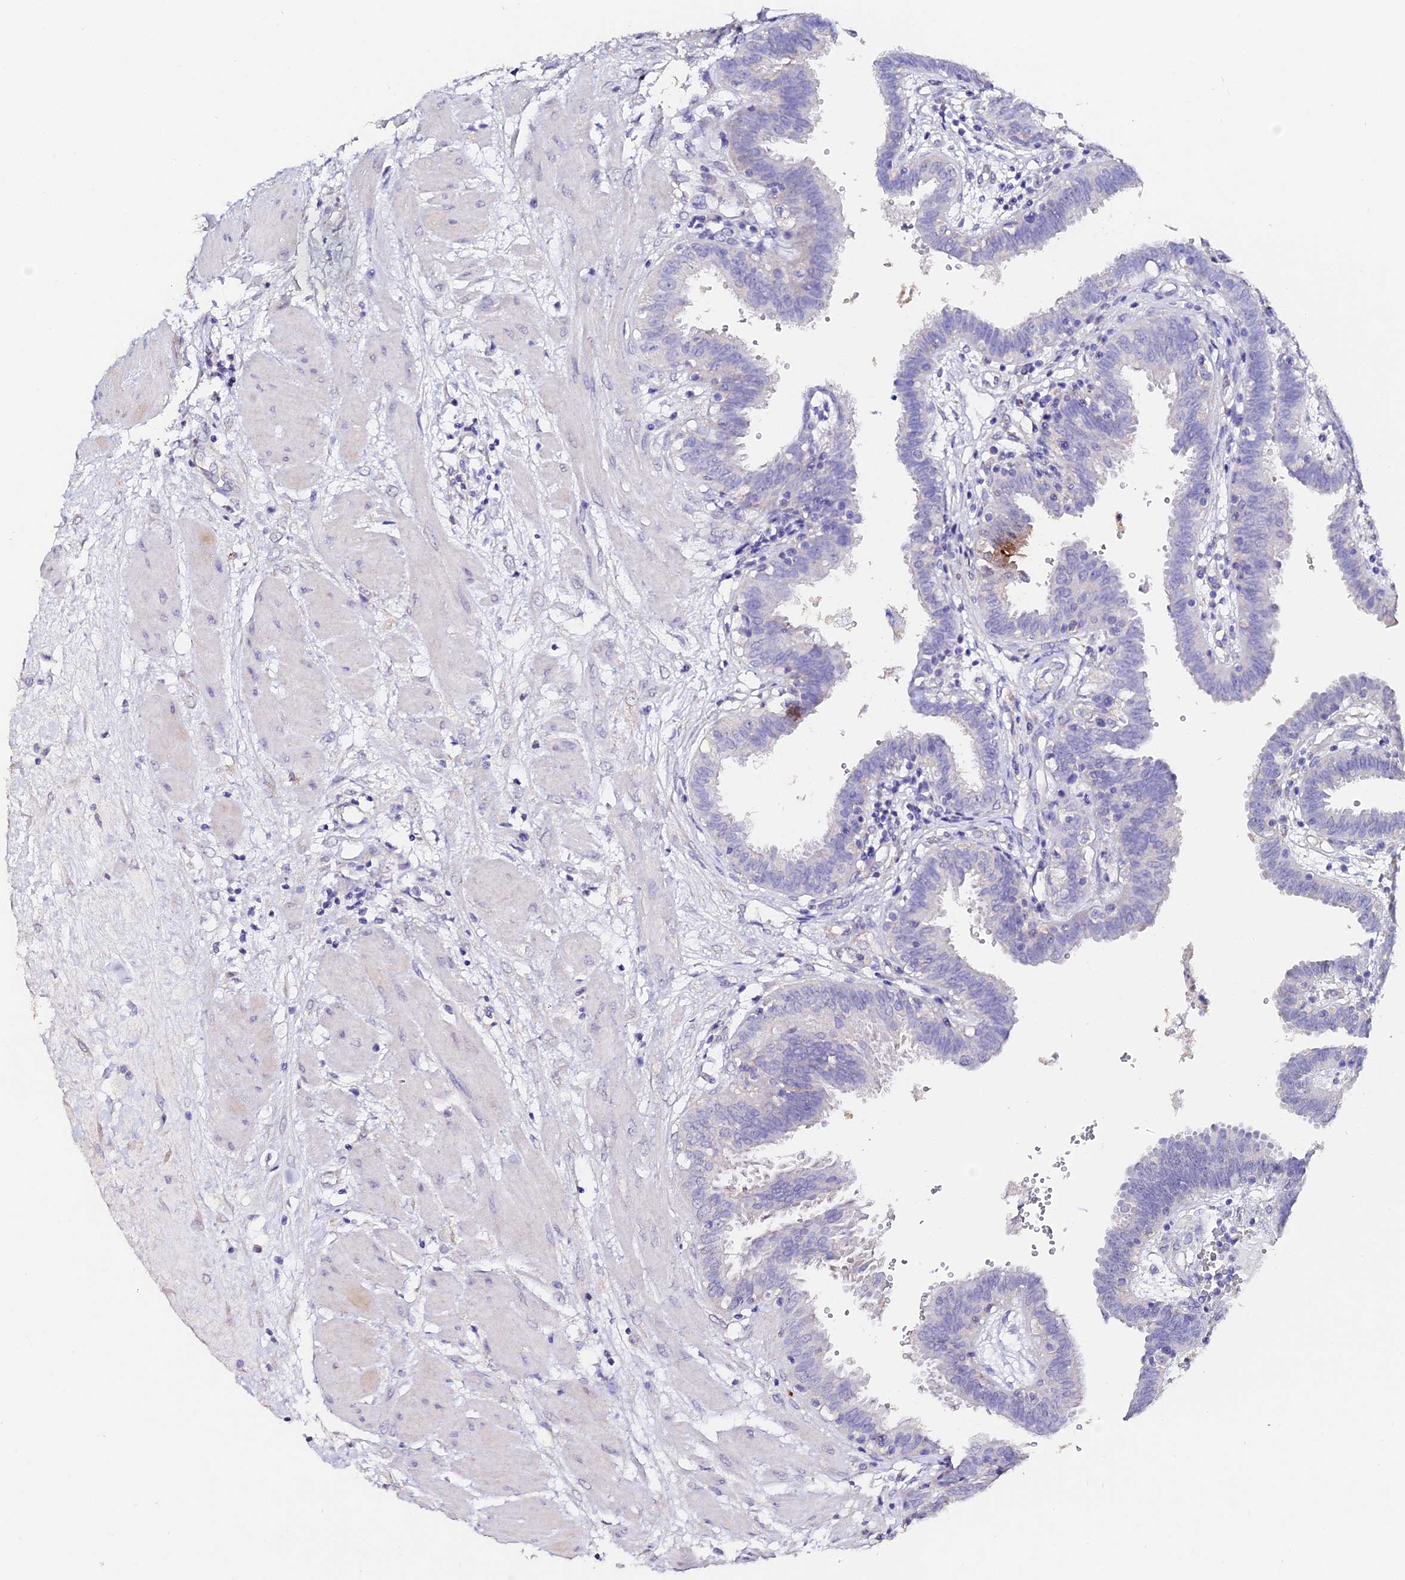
{"staining": {"intensity": "negative", "quantity": "none", "location": "none"}, "tissue": "fallopian tube", "cell_type": "Glandular cells", "image_type": "normal", "snomed": [{"axis": "morphology", "description": "Normal tissue, NOS"}, {"axis": "topography", "description": "Fallopian tube"}, {"axis": "topography", "description": "Placenta"}], "caption": "Immunohistochemical staining of benign human fallopian tube reveals no significant expression in glandular cells. (DAB (3,3'-diaminobenzidine) immunohistochemistry (IHC), high magnification).", "gene": "ESM1", "patient": {"sex": "female", "age": 32}}